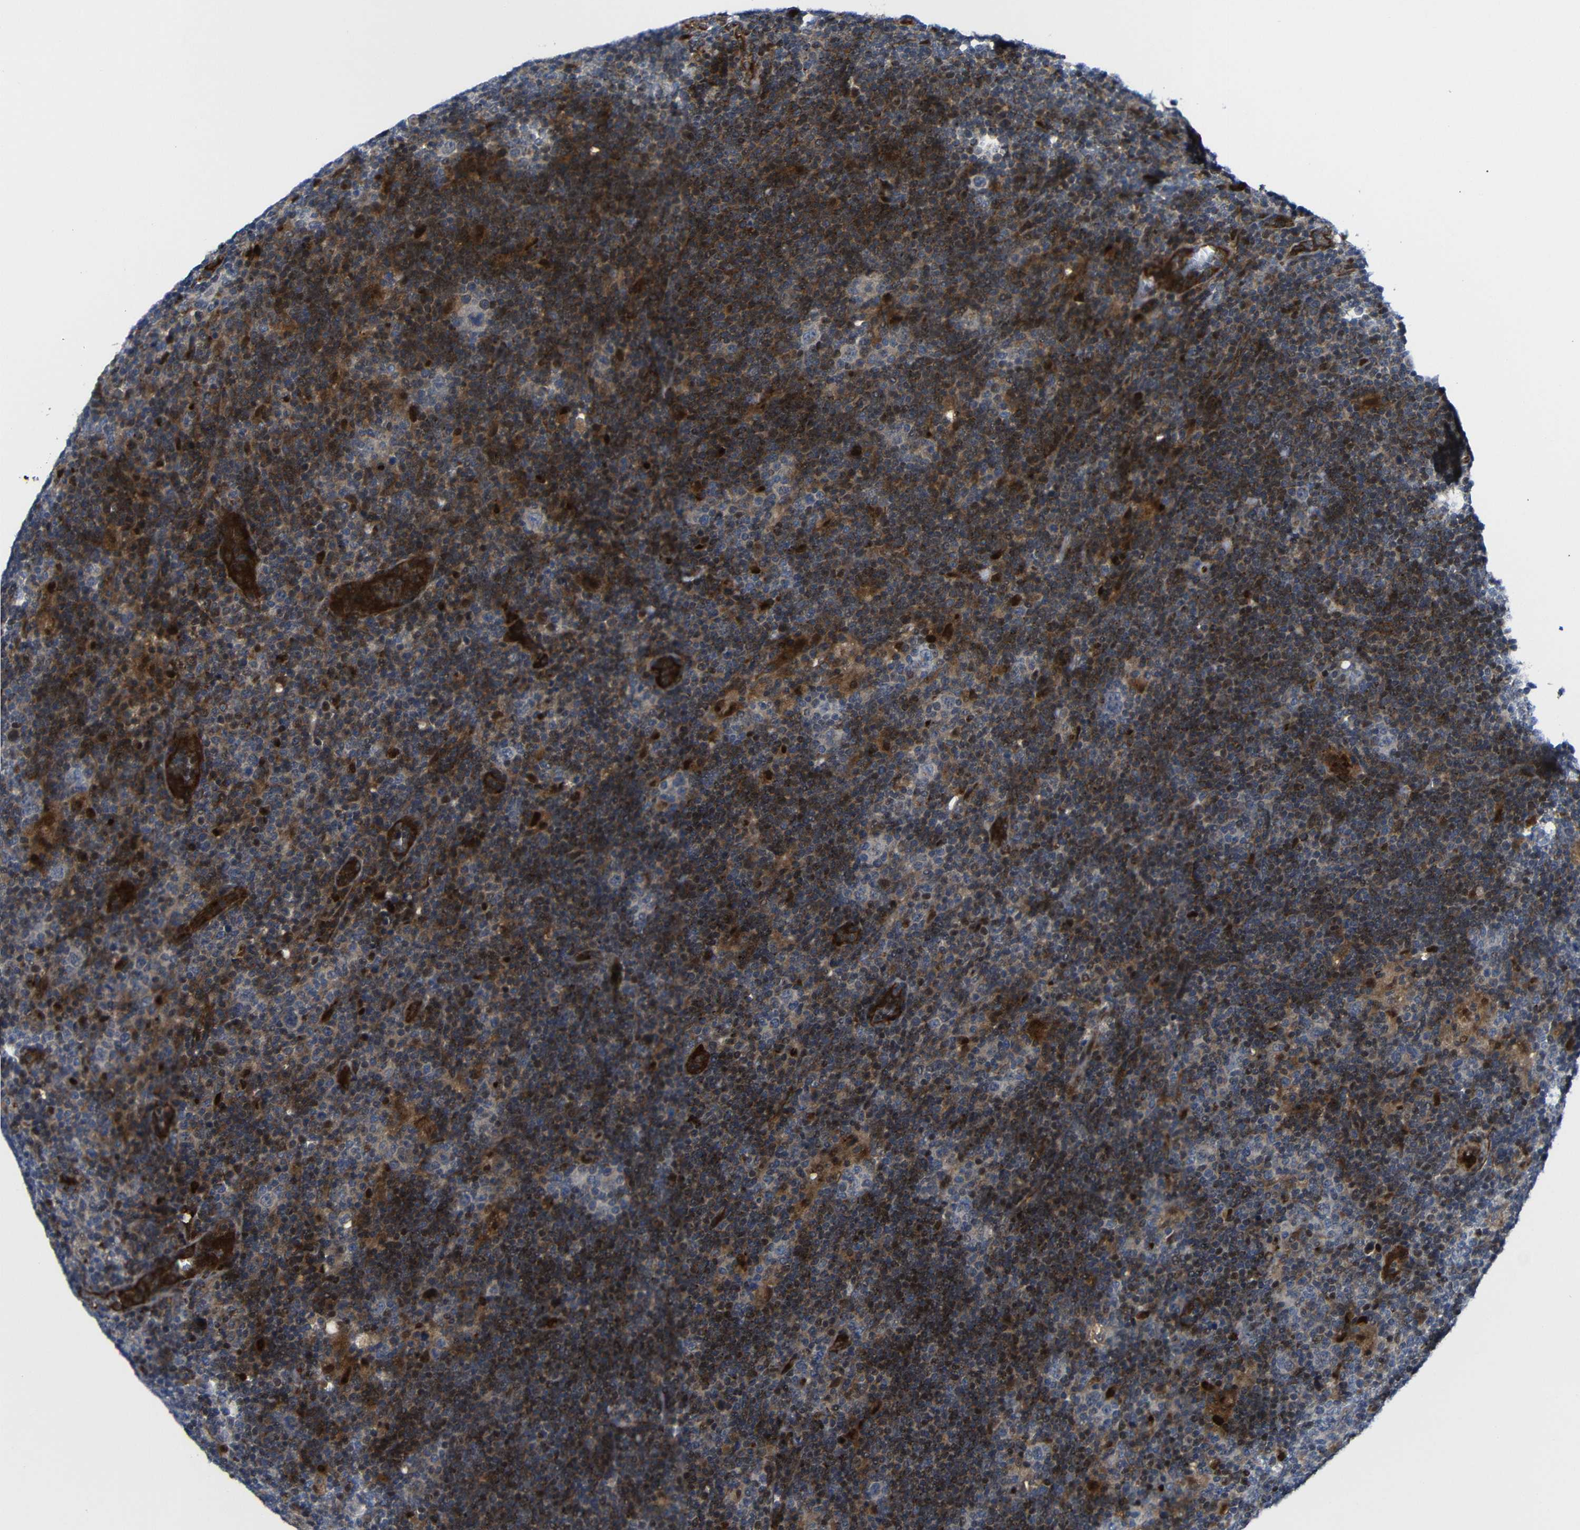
{"staining": {"intensity": "weak", "quantity": ">75%", "location": "cytoplasmic/membranous"}, "tissue": "lymphoma", "cell_type": "Tumor cells", "image_type": "cancer", "snomed": [{"axis": "morphology", "description": "Hodgkin's disease, NOS"}, {"axis": "topography", "description": "Lymph node"}], "caption": "The photomicrograph shows a brown stain indicating the presence of a protein in the cytoplasmic/membranous of tumor cells in Hodgkin's disease. (Stains: DAB in brown, nuclei in blue, Microscopy: brightfield microscopy at high magnification).", "gene": "PARP14", "patient": {"sex": "female", "age": 57}}